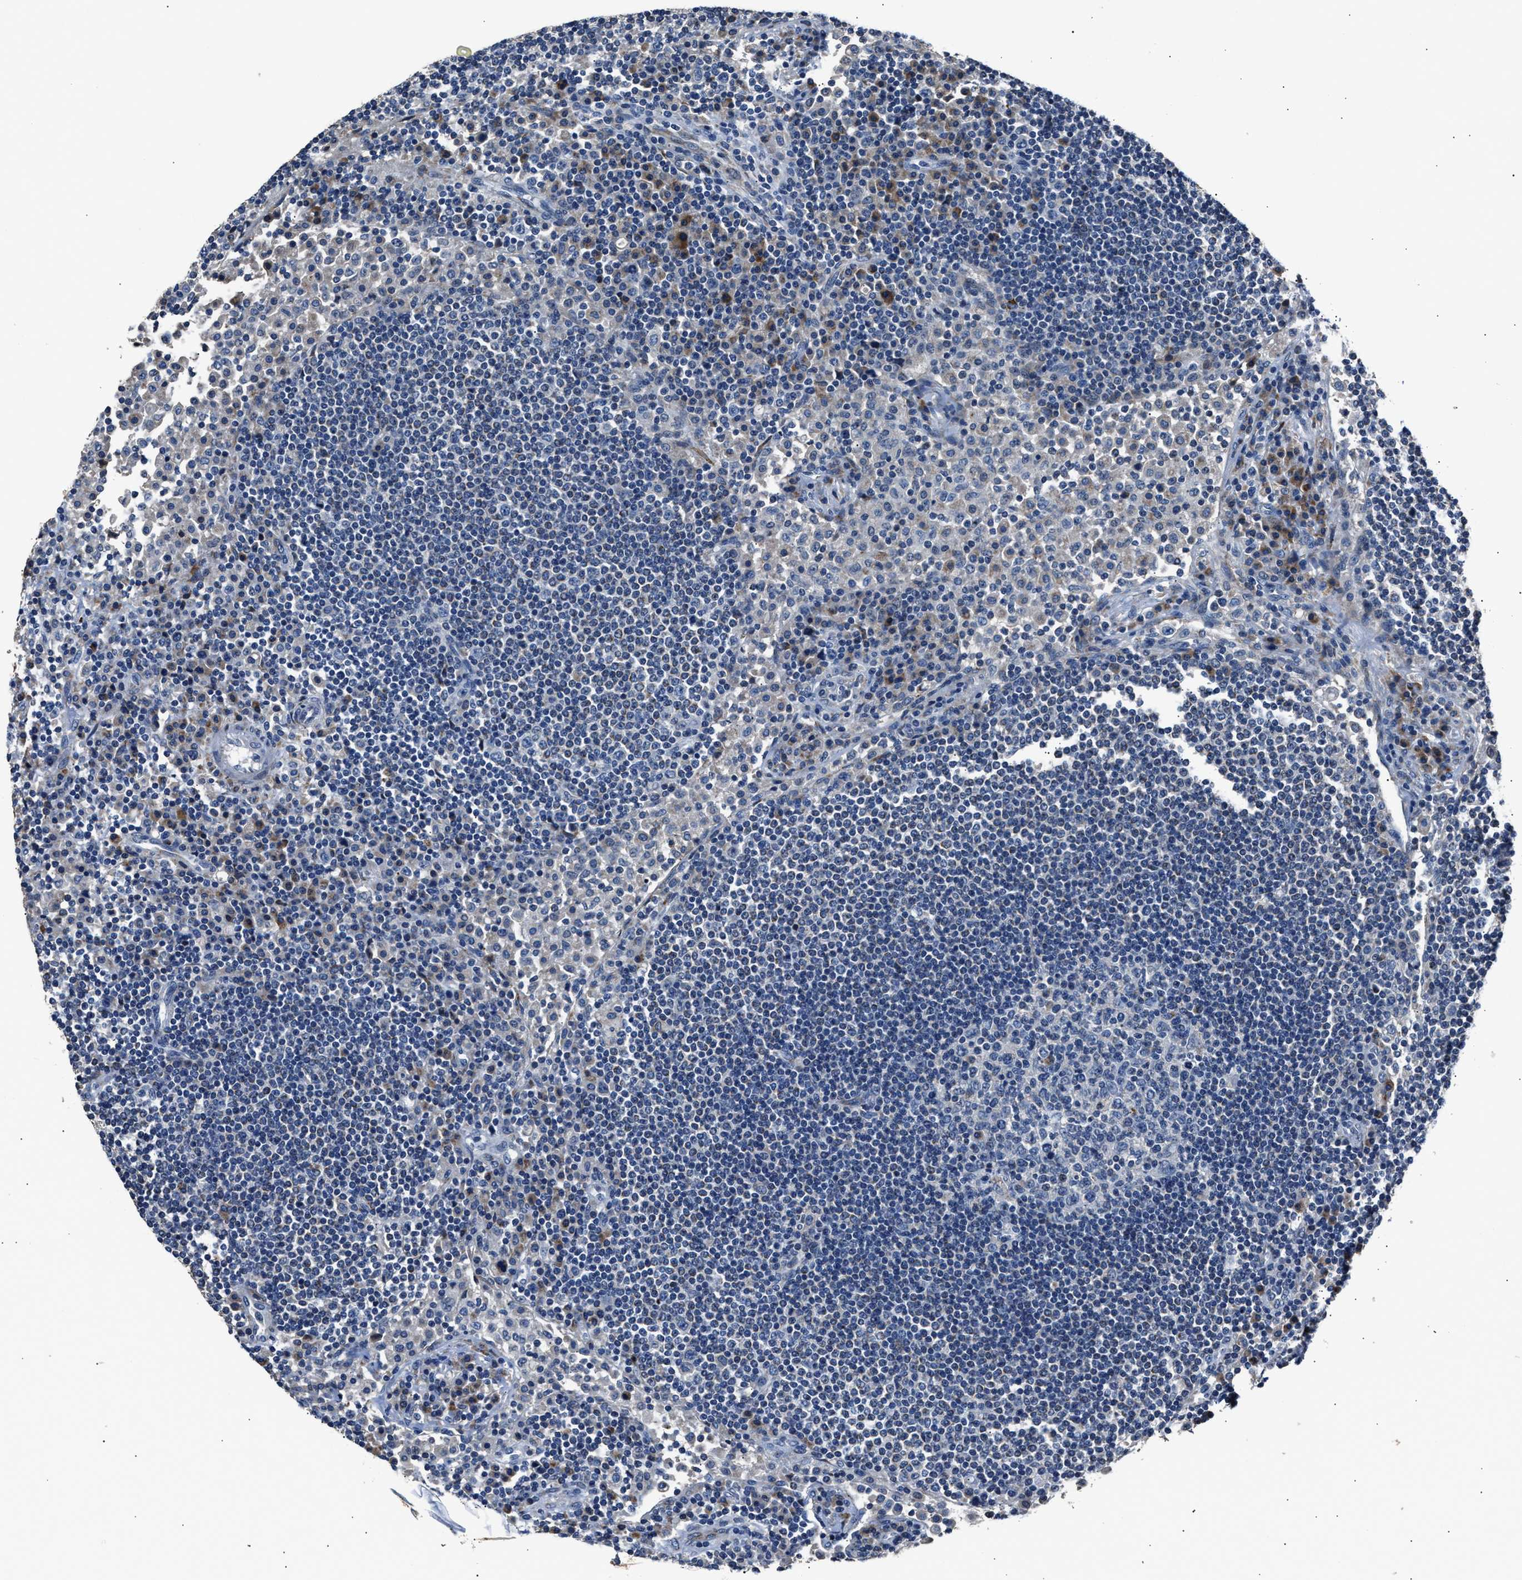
{"staining": {"intensity": "negative", "quantity": "none", "location": "none"}, "tissue": "lymph node", "cell_type": "Germinal center cells", "image_type": "normal", "snomed": [{"axis": "morphology", "description": "Normal tissue, NOS"}, {"axis": "topography", "description": "Lymph node"}], "caption": "A photomicrograph of human lymph node is negative for staining in germinal center cells. (DAB IHC with hematoxylin counter stain).", "gene": "DNAJC24", "patient": {"sex": "female", "age": 53}}